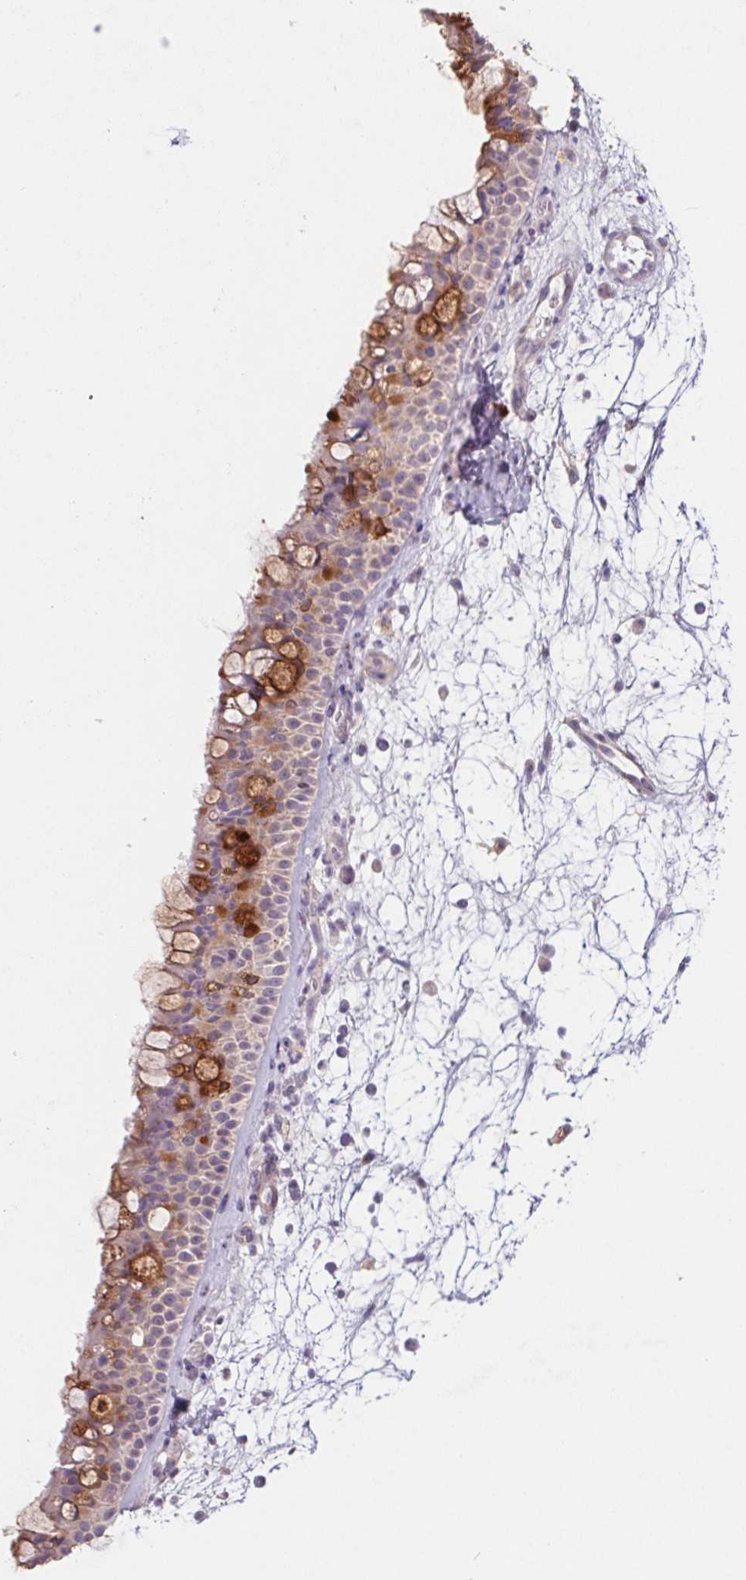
{"staining": {"intensity": "moderate", "quantity": "25%-75%", "location": "cytoplasmic/membranous"}, "tissue": "nasopharynx", "cell_type": "Respiratory epithelial cells", "image_type": "normal", "snomed": [{"axis": "morphology", "description": "Normal tissue, NOS"}, {"axis": "topography", "description": "Nasopharynx"}], "caption": "IHC staining of unremarkable nasopharynx, which demonstrates medium levels of moderate cytoplasmic/membranous expression in approximately 25%-75% of respiratory epithelial cells indicating moderate cytoplasmic/membranous protein positivity. The staining was performed using DAB (3,3'-diaminobenzidine) (brown) for protein detection and nuclei were counterstained in hematoxylin (blue).", "gene": "GRM2", "patient": {"sex": "male", "age": 68}}